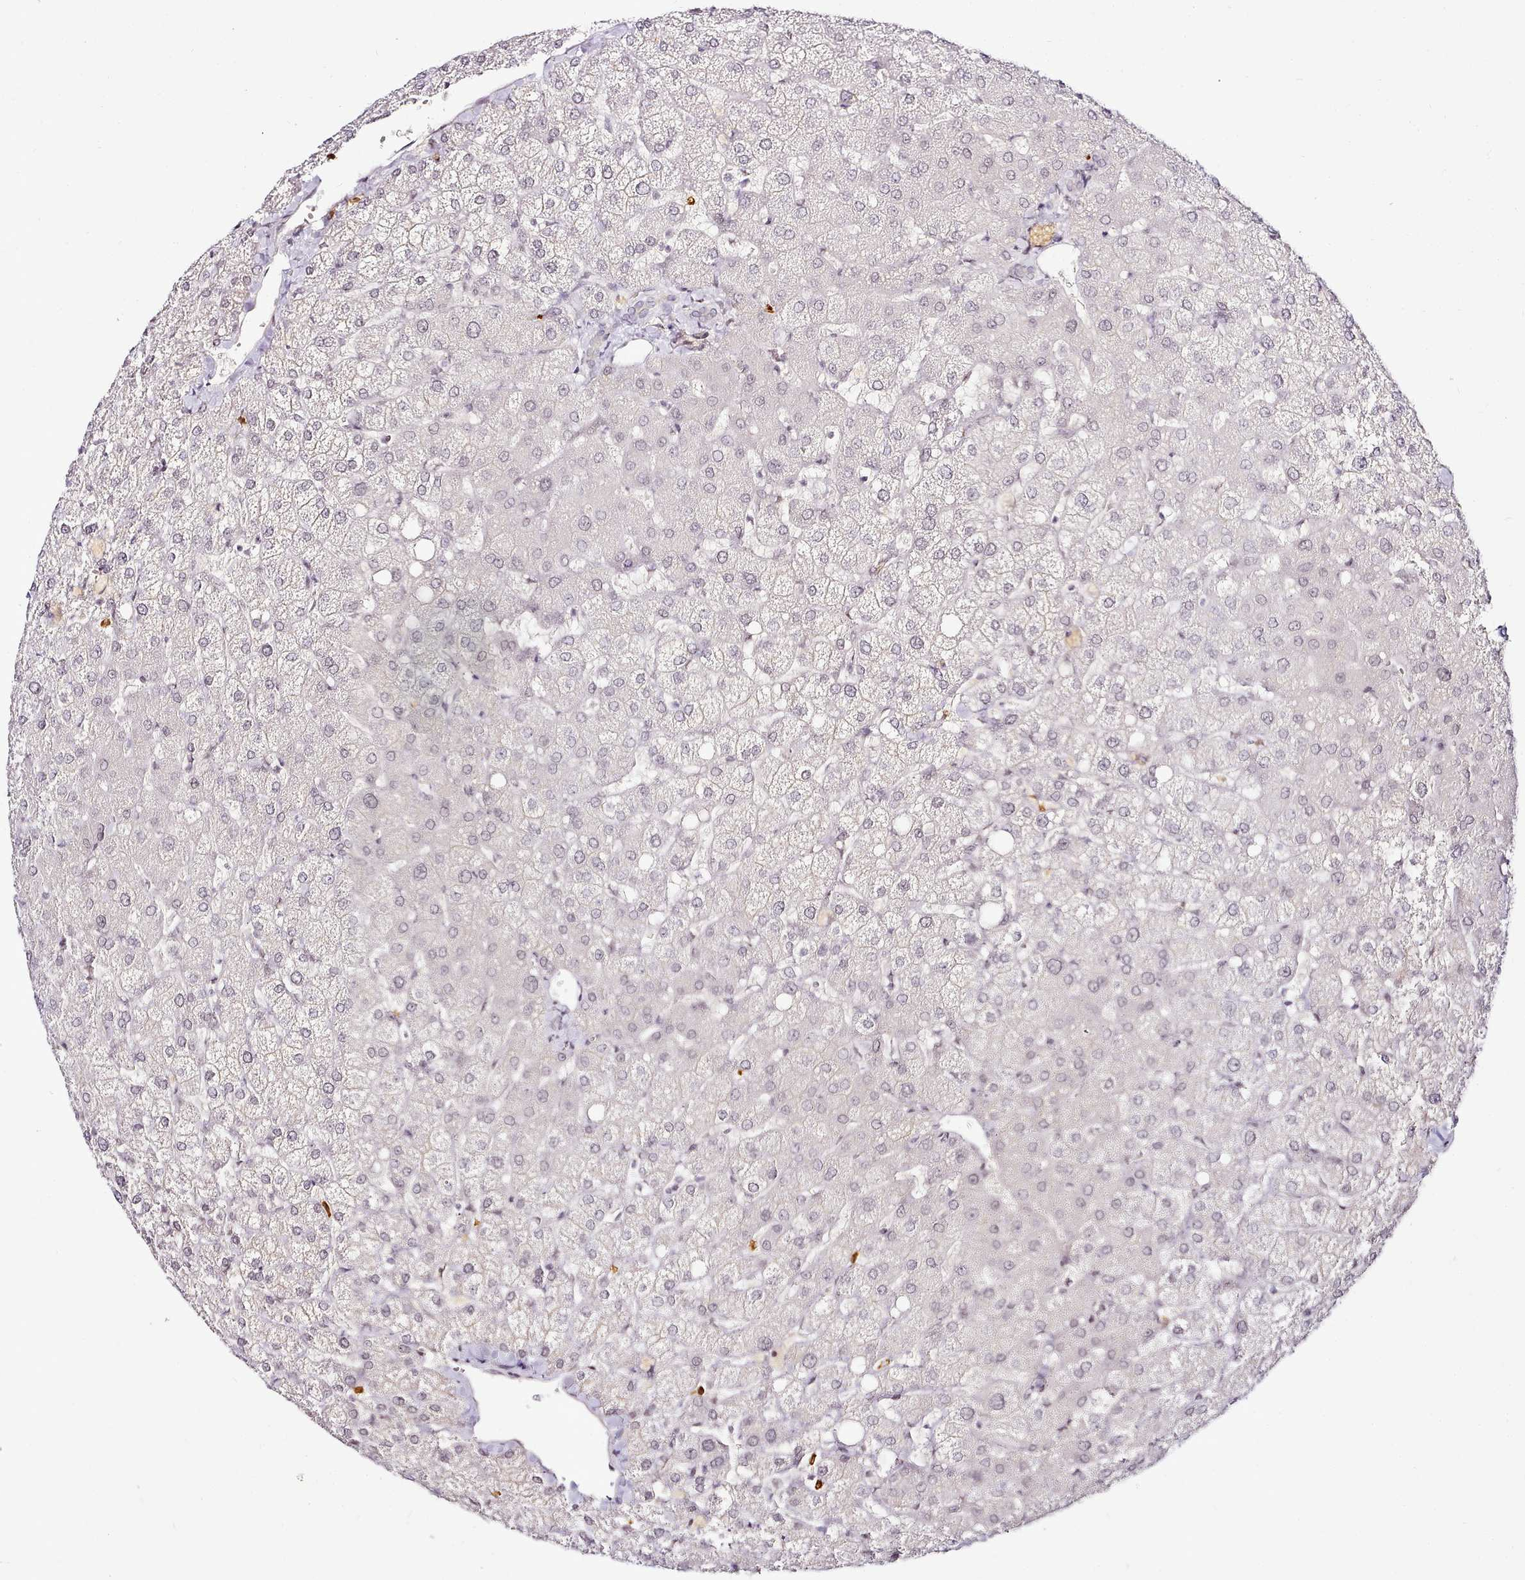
{"staining": {"intensity": "negative", "quantity": "none", "location": "none"}, "tissue": "liver", "cell_type": "Cholangiocytes", "image_type": "normal", "snomed": [{"axis": "morphology", "description": "Normal tissue, NOS"}, {"axis": "topography", "description": "Liver"}], "caption": "Protein analysis of normal liver displays no significant staining in cholangiocytes.", "gene": "SYT15B", "patient": {"sex": "female", "age": 54}}